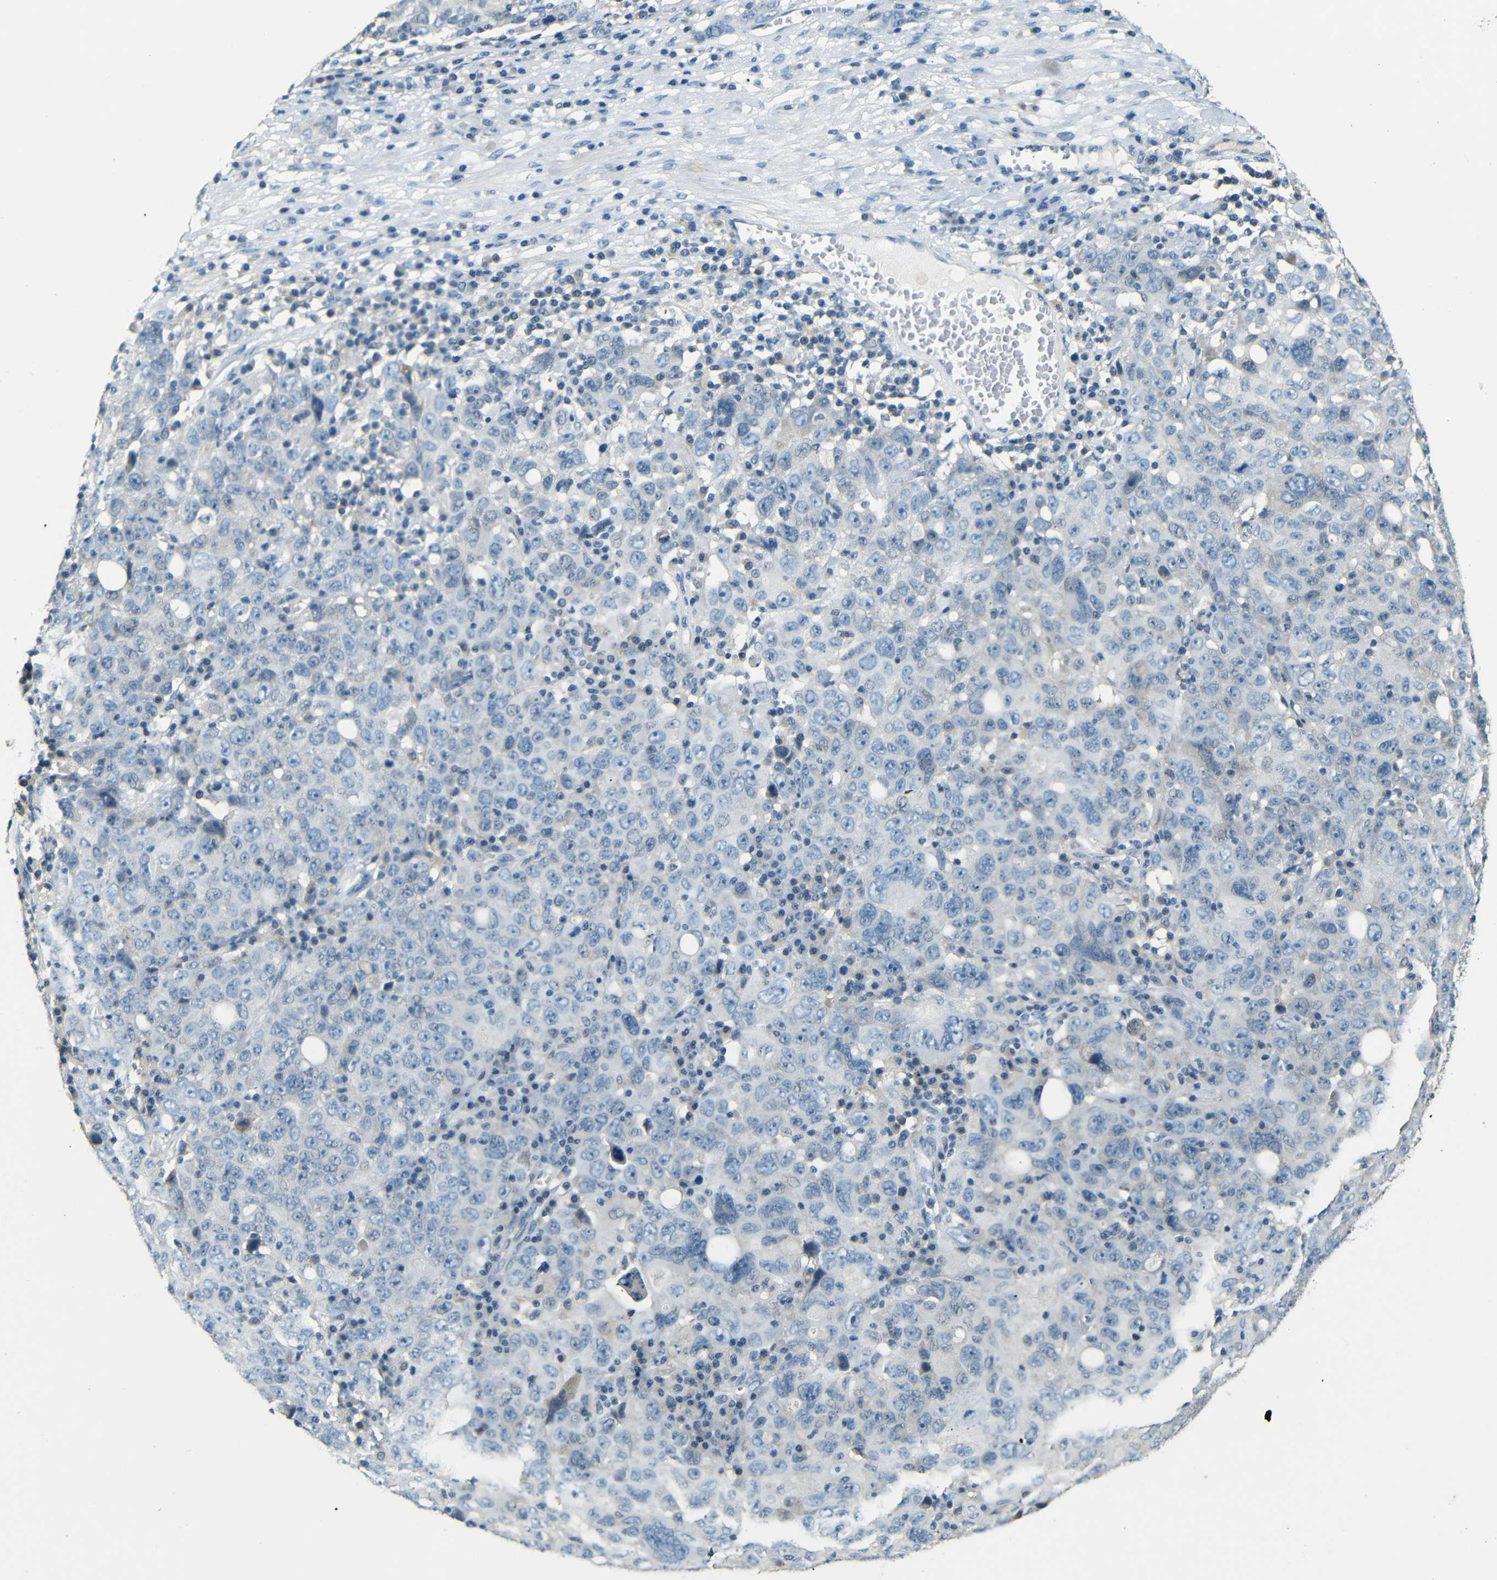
{"staining": {"intensity": "negative", "quantity": "none", "location": "none"}, "tissue": "ovarian cancer", "cell_type": "Tumor cells", "image_type": "cancer", "snomed": [{"axis": "morphology", "description": "Carcinoma, endometroid"}, {"axis": "topography", "description": "Ovary"}], "caption": "Tumor cells show no significant protein expression in ovarian cancer (endometroid carcinoma). (DAB immunohistochemistry (IHC) with hematoxylin counter stain).", "gene": "ZMAT1", "patient": {"sex": "female", "age": 62}}